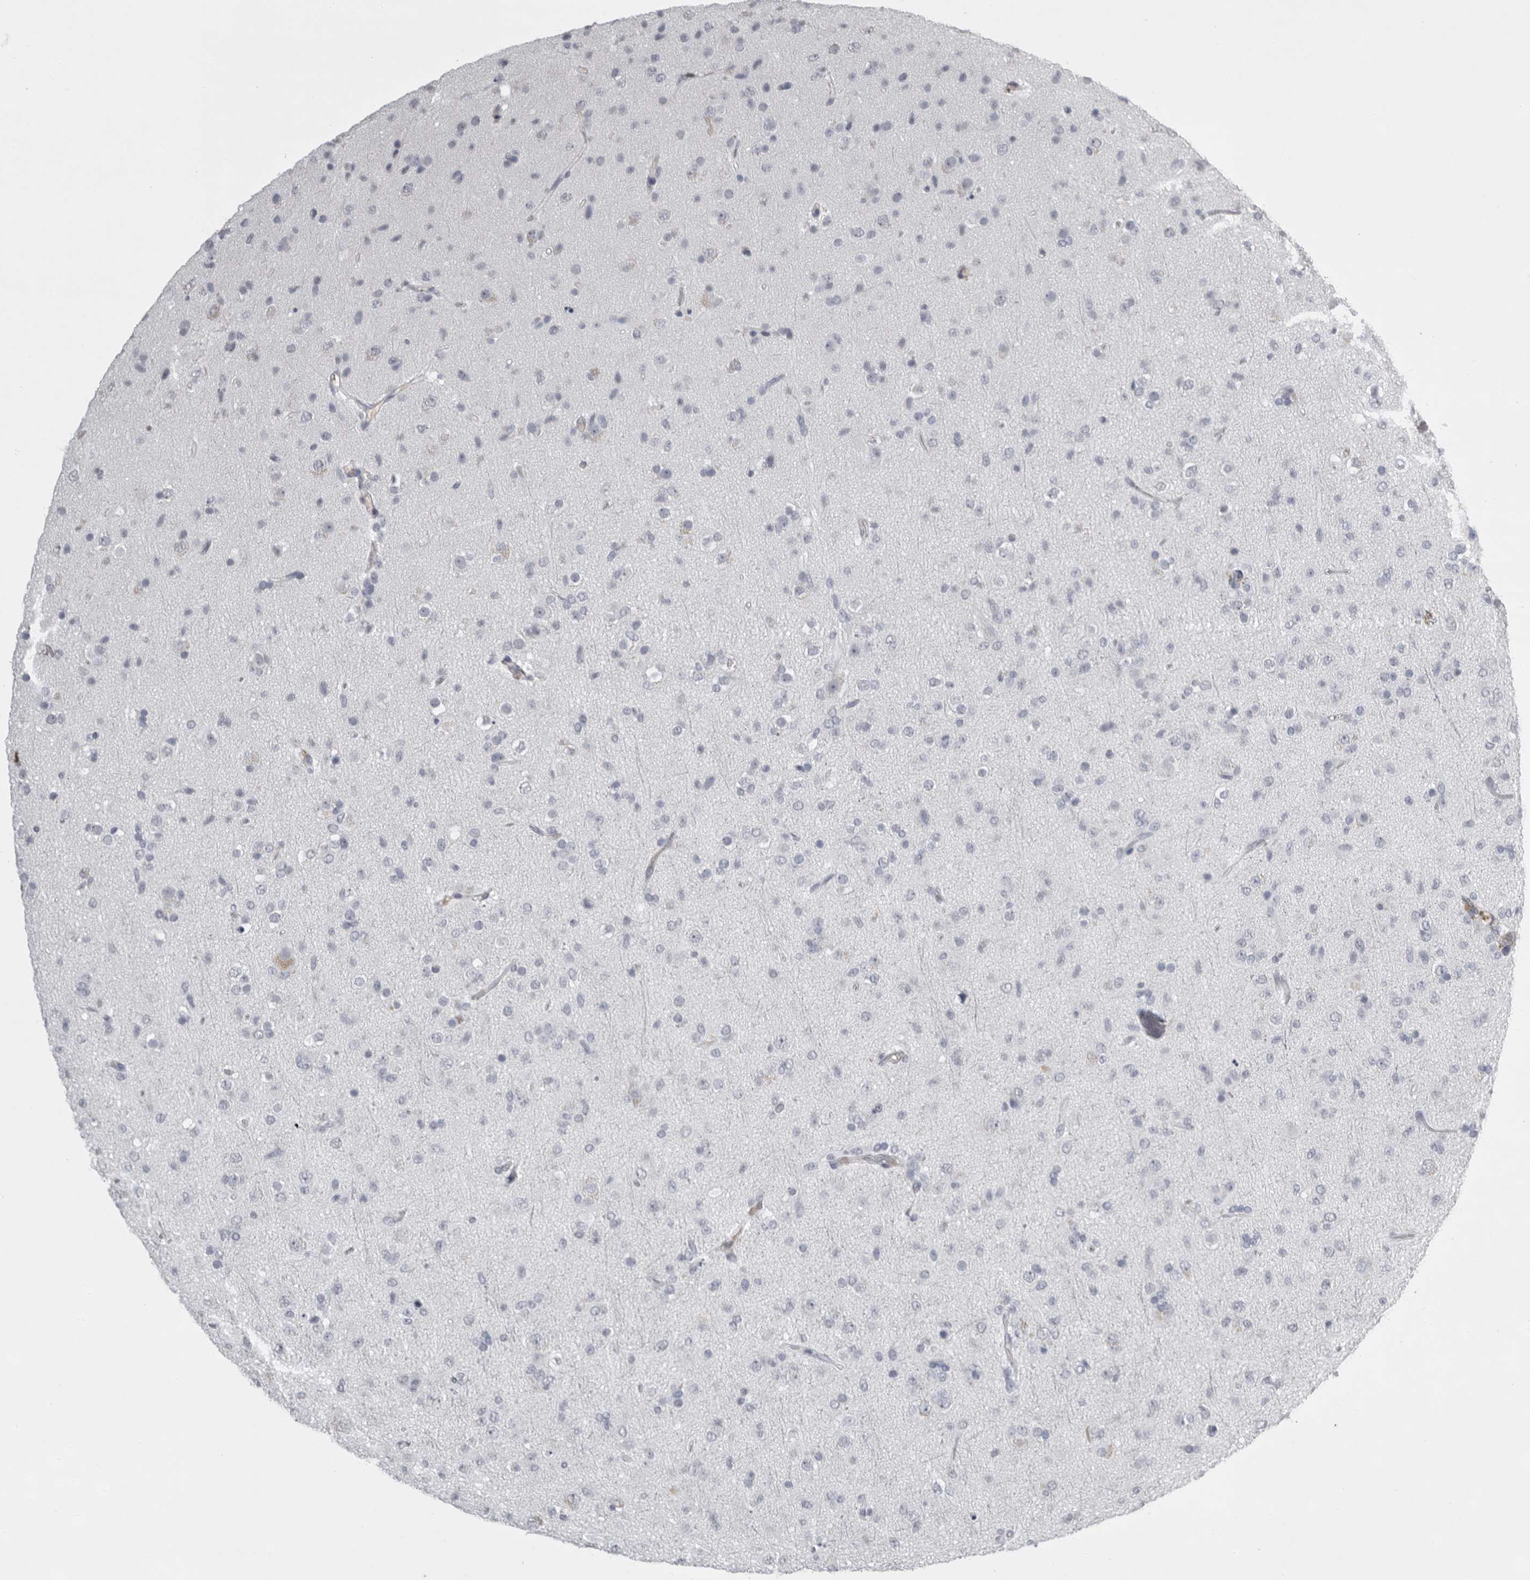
{"staining": {"intensity": "negative", "quantity": "none", "location": "none"}, "tissue": "glioma", "cell_type": "Tumor cells", "image_type": "cancer", "snomed": [{"axis": "morphology", "description": "Glioma, malignant, Low grade"}, {"axis": "topography", "description": "Brain"}], "caption": "This is a image of immunohistochemistry staining of malignant low-grade glioma, which shows no staining in tumor cells.", "gene": "GNLY", "patient": {"sex": "male", "age": 65}}